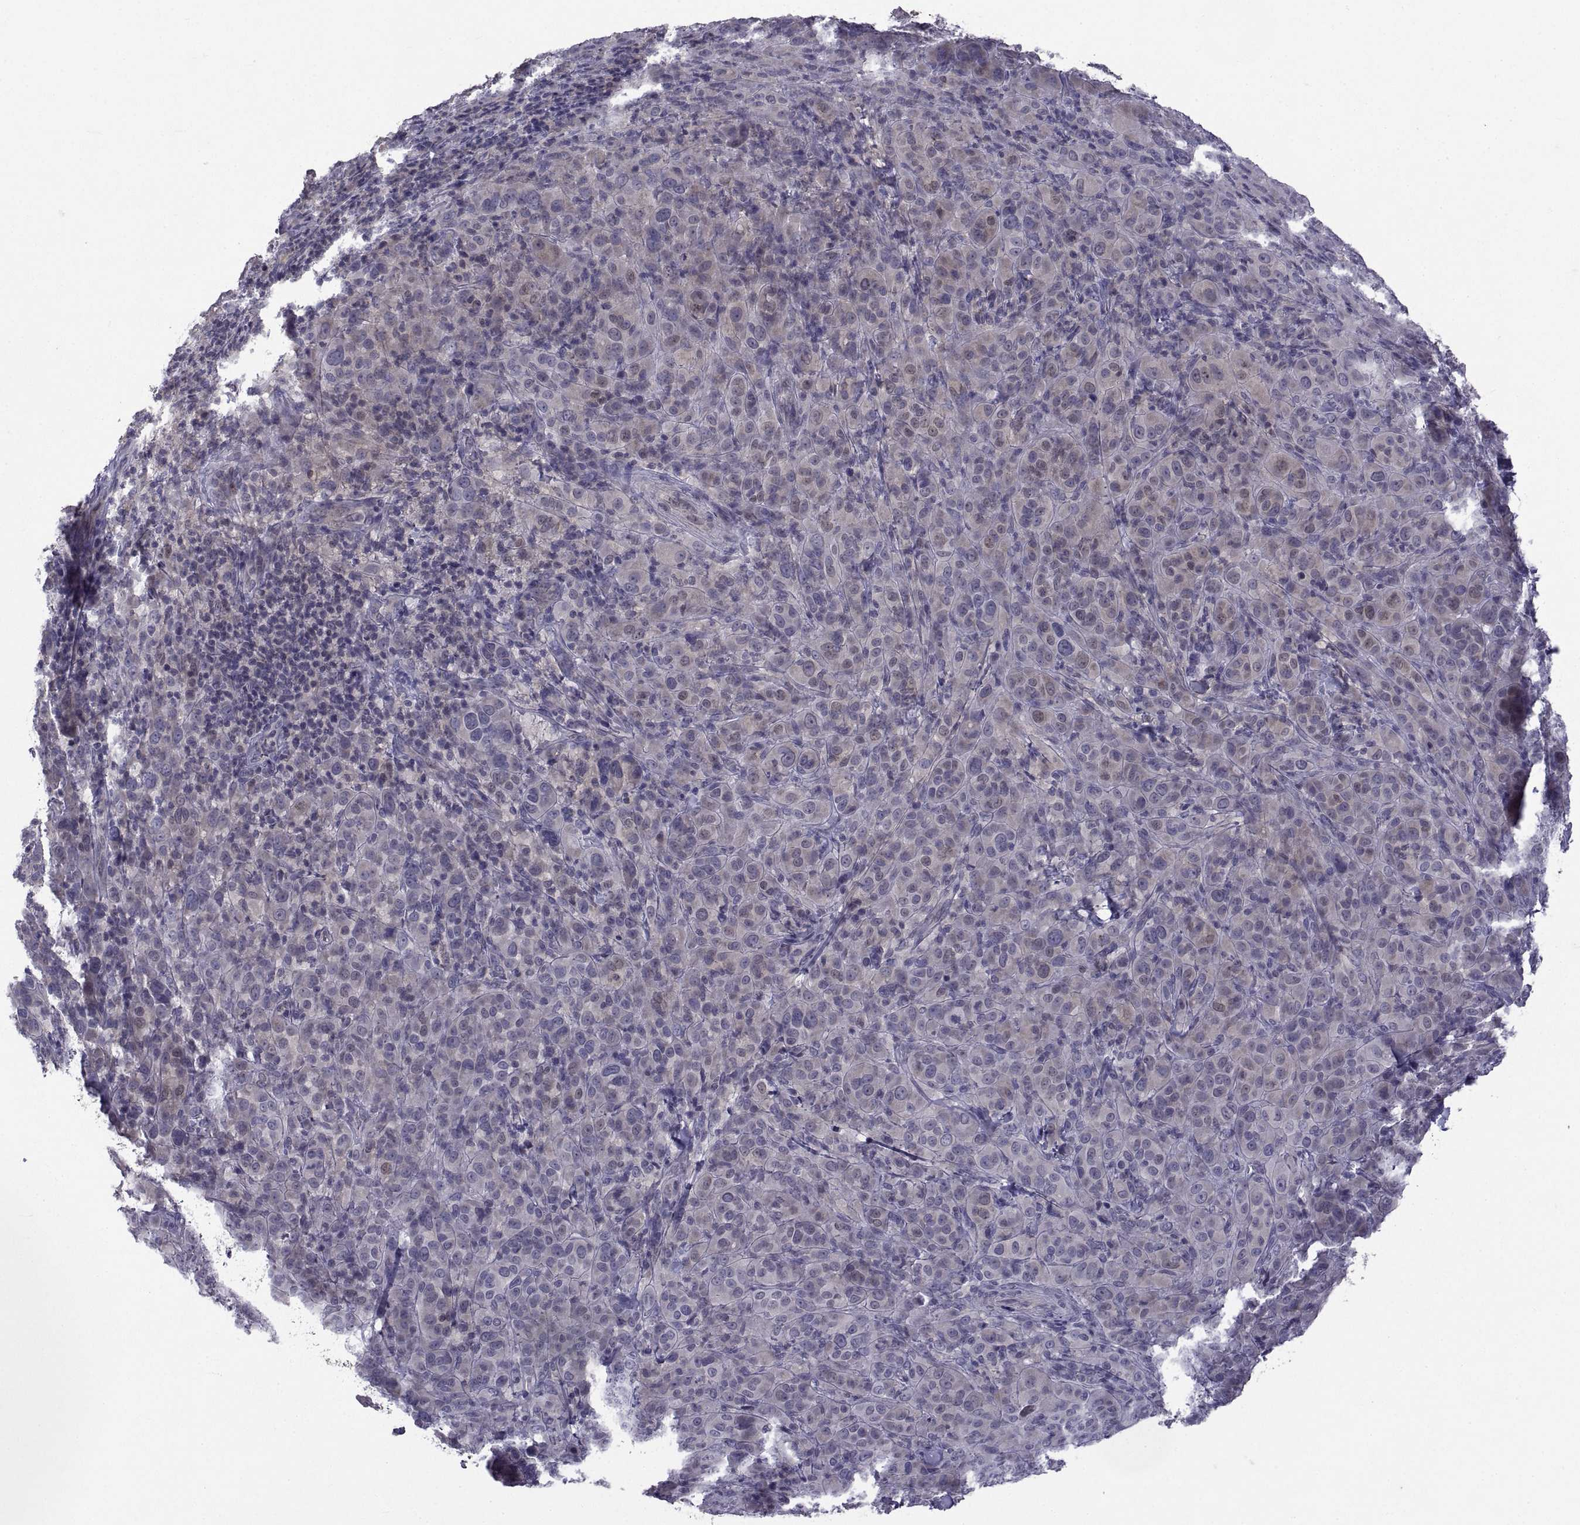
{"staining": {"intensity": "weak", "quantity": "25%-75%", "location": "cytoplasmic/membranous"}, "tissue": "melanoma", "cell_type": "Tumor cells", "image_type": "cancer", "snomed": [{"axis": "morphology", "description": "Malignant melanoma, NOS"}, {"axis": "topography", "description": "Skin"}], "caption": "The image exhibits staining of malignant melanoma, revealing weak cytoplasmic/membranous protein expression (brown color) within tumor cells.", "gene": "NPTX2", "patient": {"sex": "female", "age": 87}}